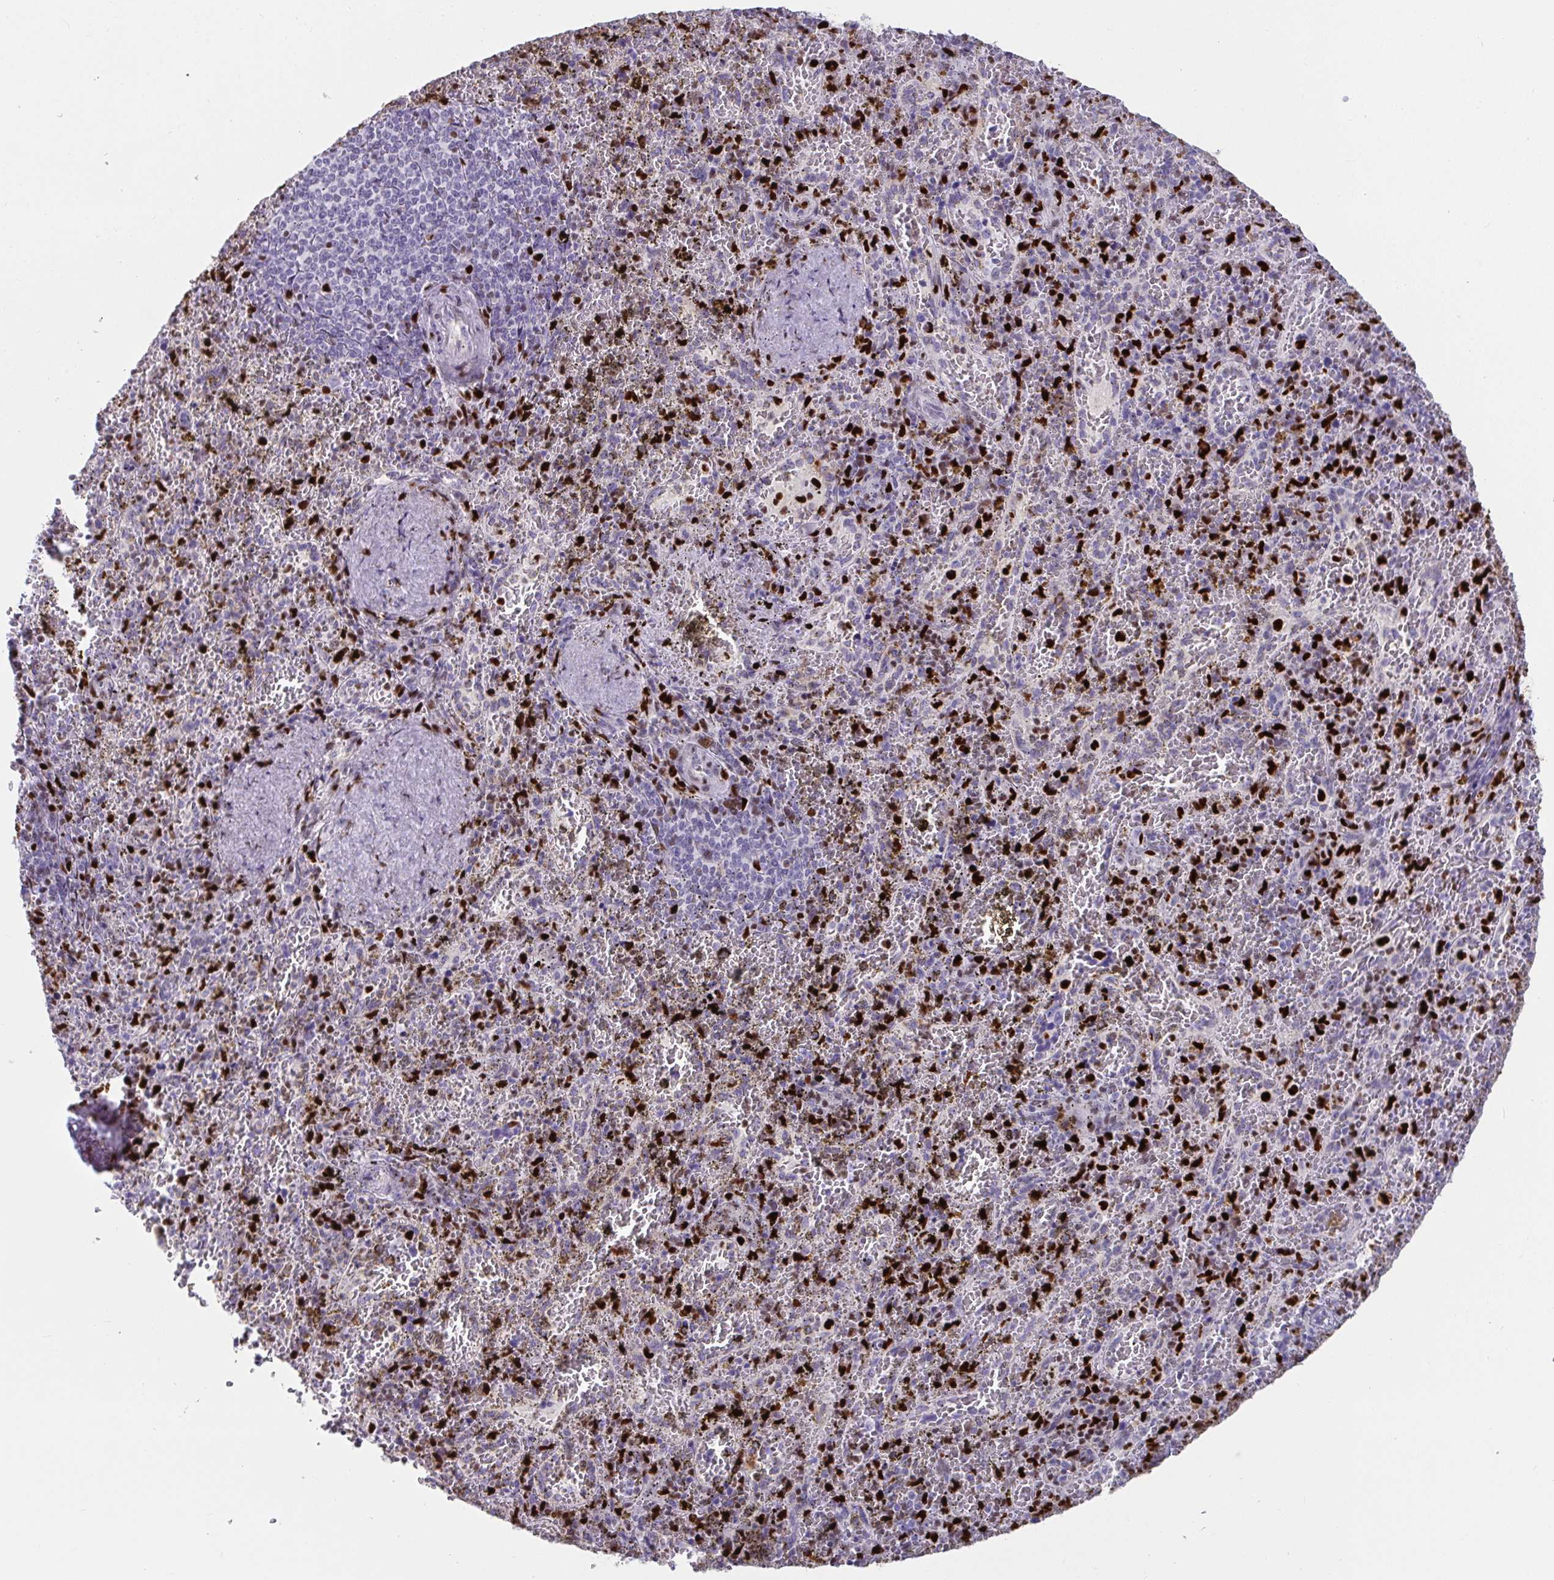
{"staining": {"intensity": "strong", "quantity": "25%-75%", "location": "nuclear"}, "tissue": "spleen", "cell_type": "Cells in red pulp", "image_type": "normal", "snomed": [{"axis": "morphology", "description": "Normal tissue, NOS"}, {"axis": "topography", "description": "Spleen"}], "caption": "IHC staining of benign spleen, which exhibits high levels of strong nuclear expression in approximately 25%-75% of cells in red pulp indicating strong nuclear protein expression. The staining was performed using DAB (brown) for protein detection and nuclei were counterstained in hematoxylin (blue).", "gene": "ZNF586", "patient": {"sex": "female", "age": 50}}